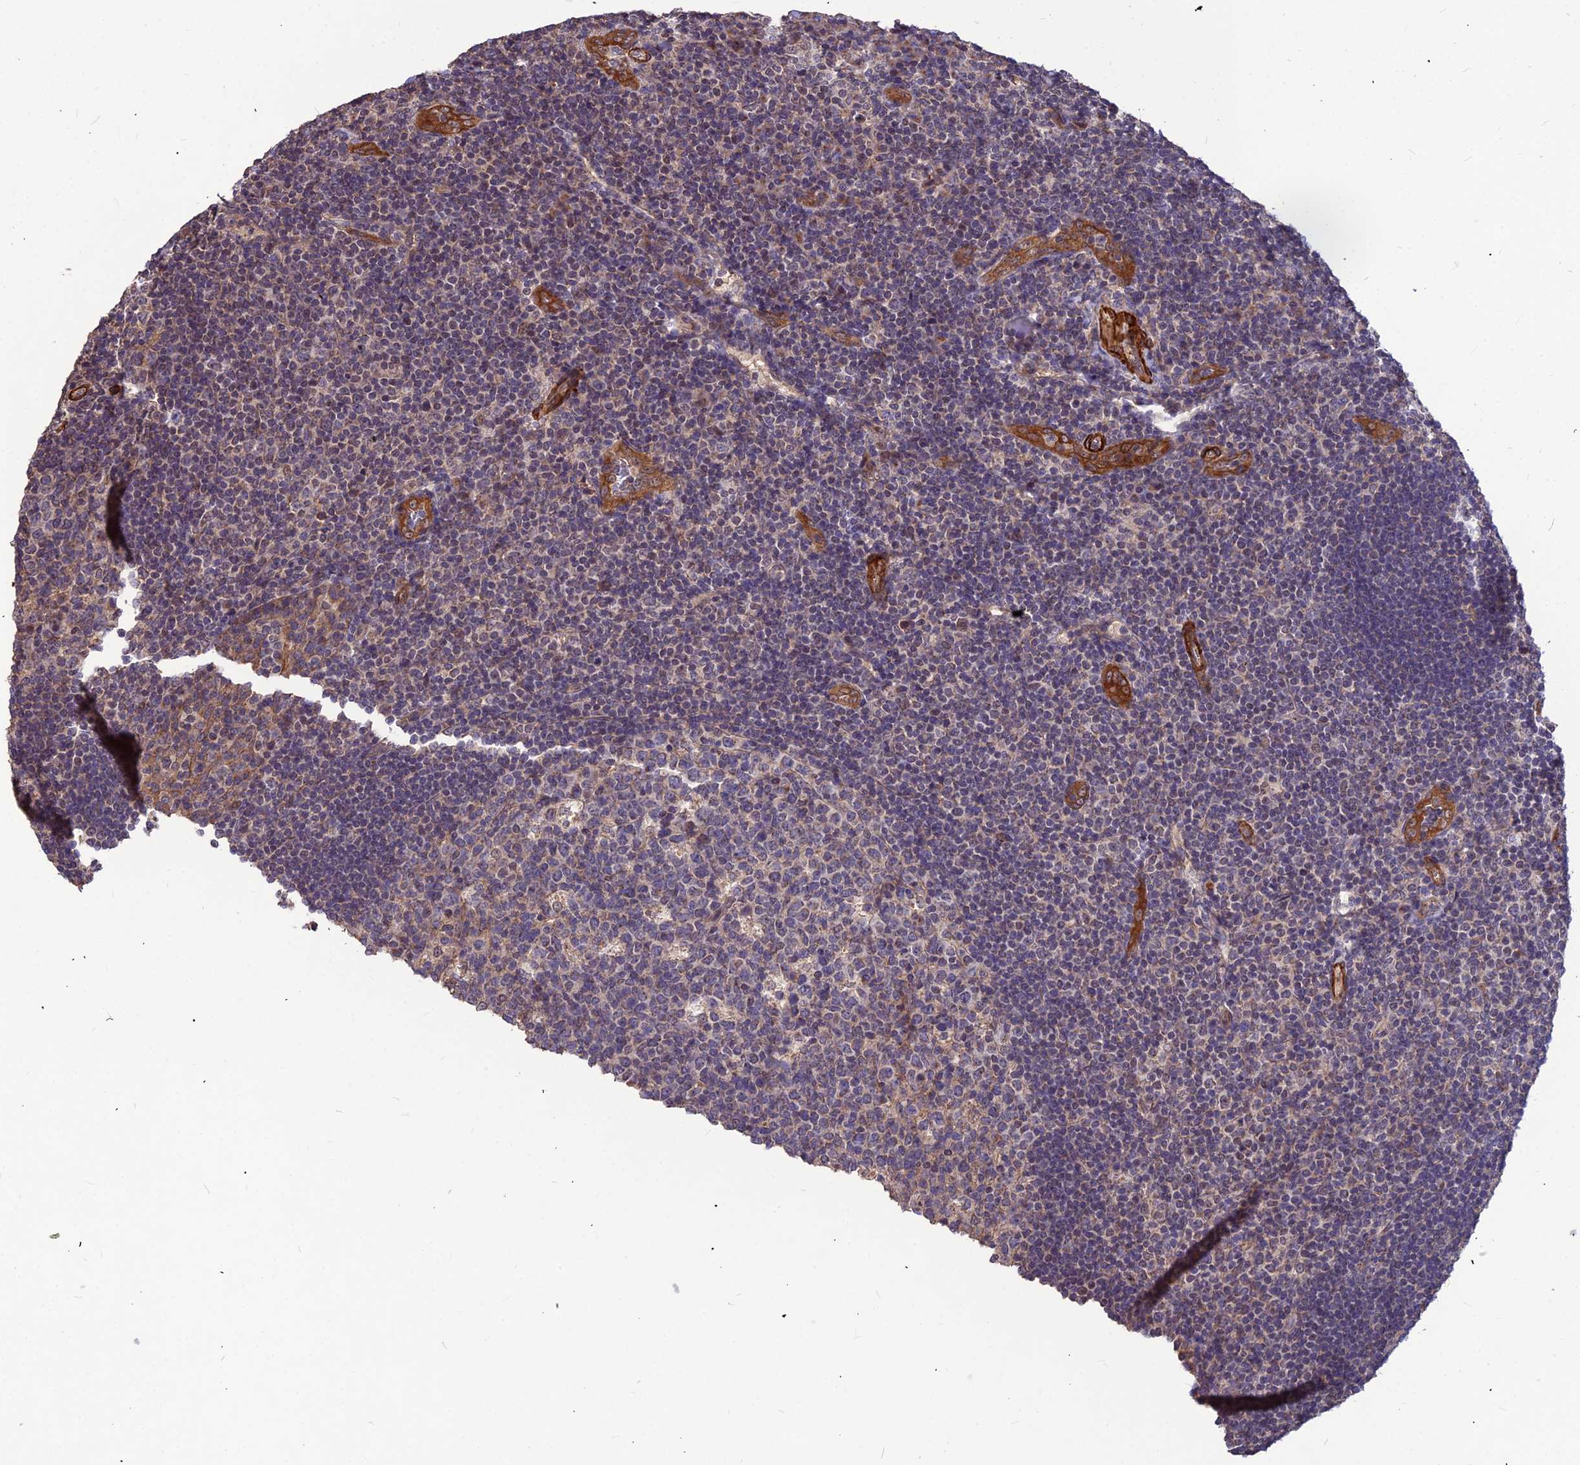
{"staining": {"intensity": "weak", "quantity": "25%-75%", "location": "cytoplasmic/membranous"}, "tissue": "tonsil", "cell_type": "Germinal center cells", "image_type": "normal", "snomed": [{"axis": "morphology", "description": "Normal tissue, NOS"}, {"axis": "topography", "description": "Tonsil"}], "caption": "Protein positivity by IHC demonstrates weak cytoplasmic/membranous staining in approximately 25%-75% of germinal center cells in unremarkable tonsil. The protein is stained brown, and the nuclei are stained in blue (DAB IHC with brightfield microscopy, high magnification).", "gene": "LEKR1", "patient": {"sex": "male", "age": 17}}